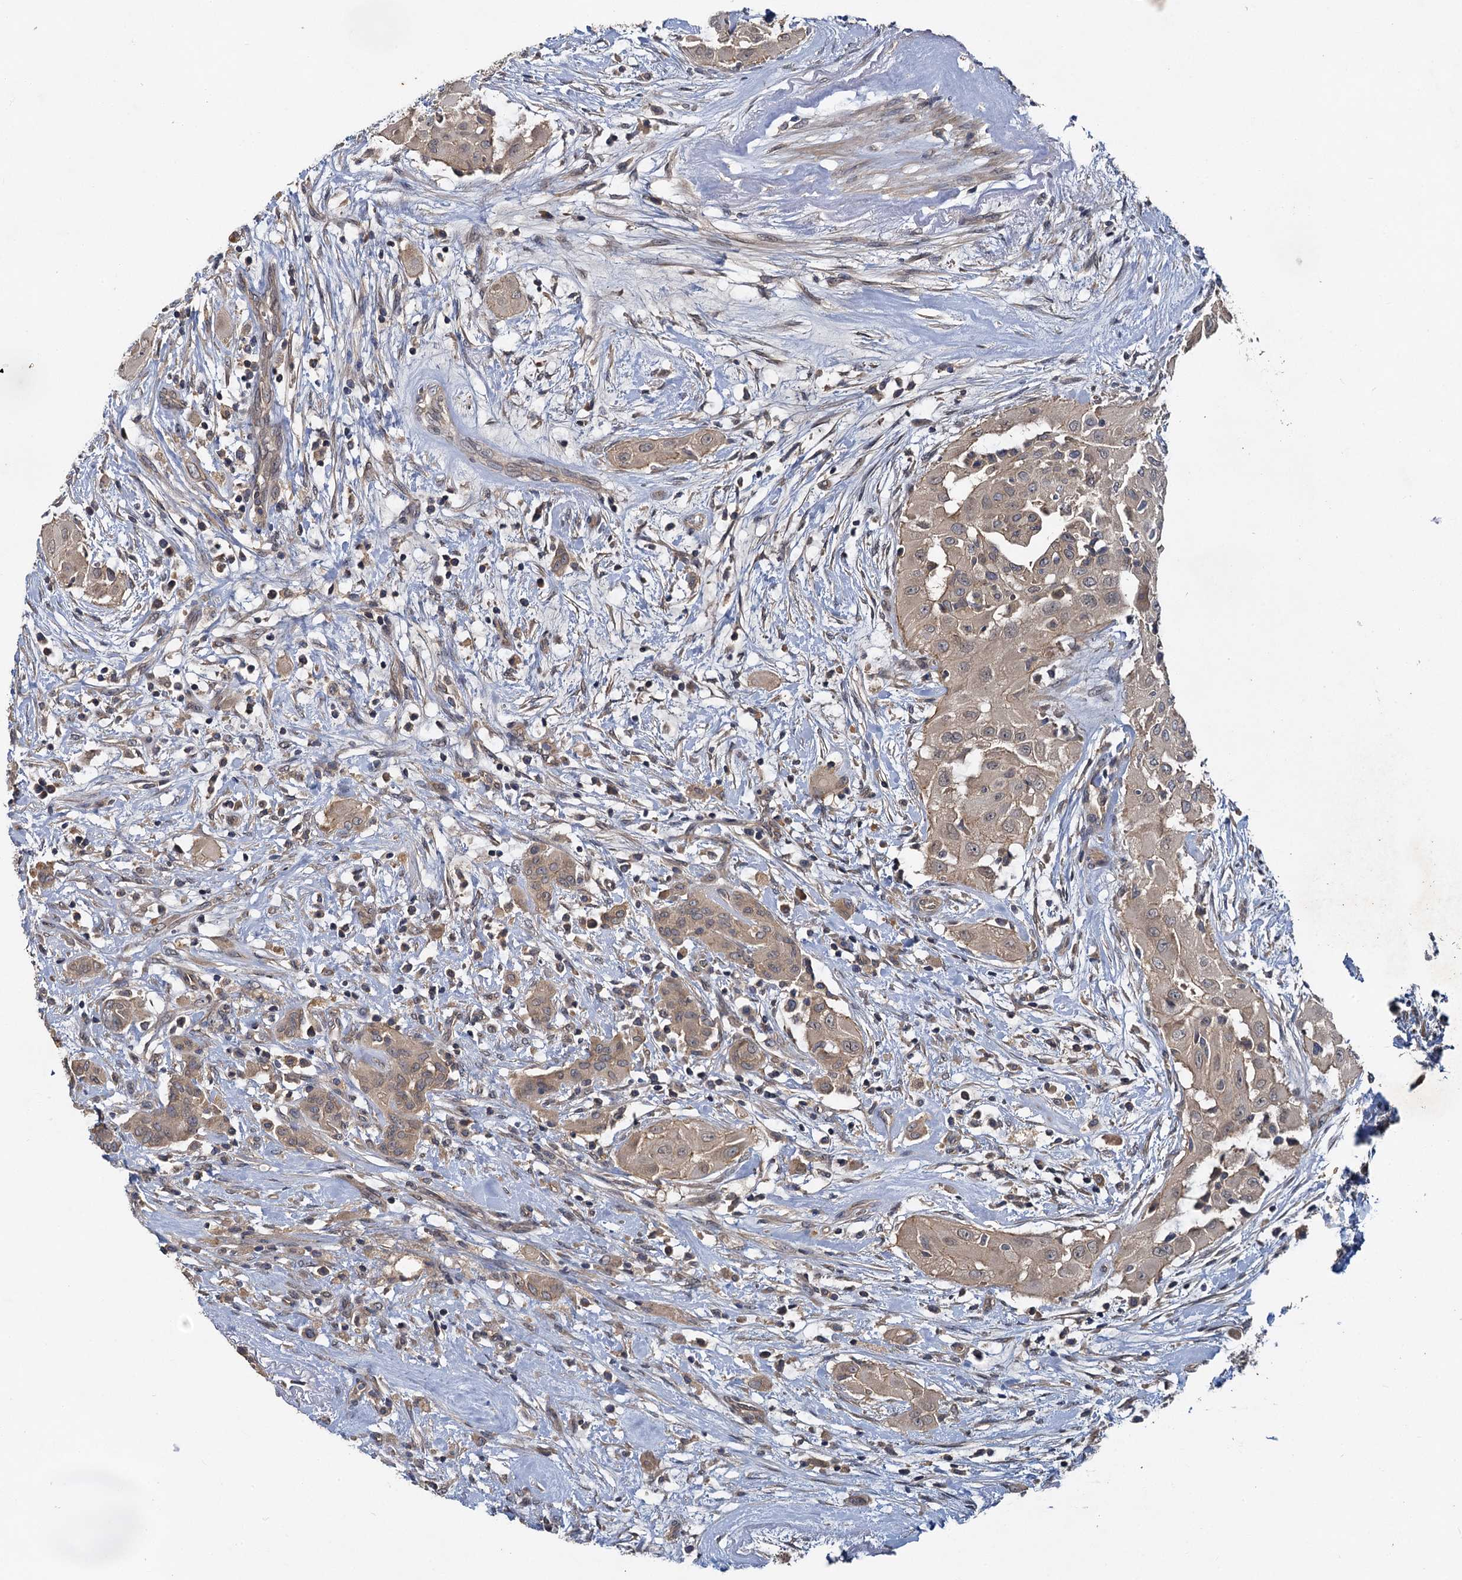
{"staining": {"intensity": "weak", "quantity": ">75%", "location": "cytoplasmic/membranous"}, "tissue": "thyroid cancer", "cell_type": "Tumor cells", "image_type": "cancer", "snomed": [{"axis": "morphology", "description": "Papillary adenocarcinoma, NOS"}, {"axis": "topography", "description": "Thyroid gland"}], "caption": "Immunohistochemical staining of human thyroid cancer reveals low levels of weak cytoplasmic/membranous positivity in approximately >75% of tumor cells. (Stains: DAB (3,3'-diaminobenzidine) in brown, nuclei in blue, Microscopy: brightfield microscopy at high magnification).", "gene": "ZNF324", "patient": {"sex": "female", "age": 59}}